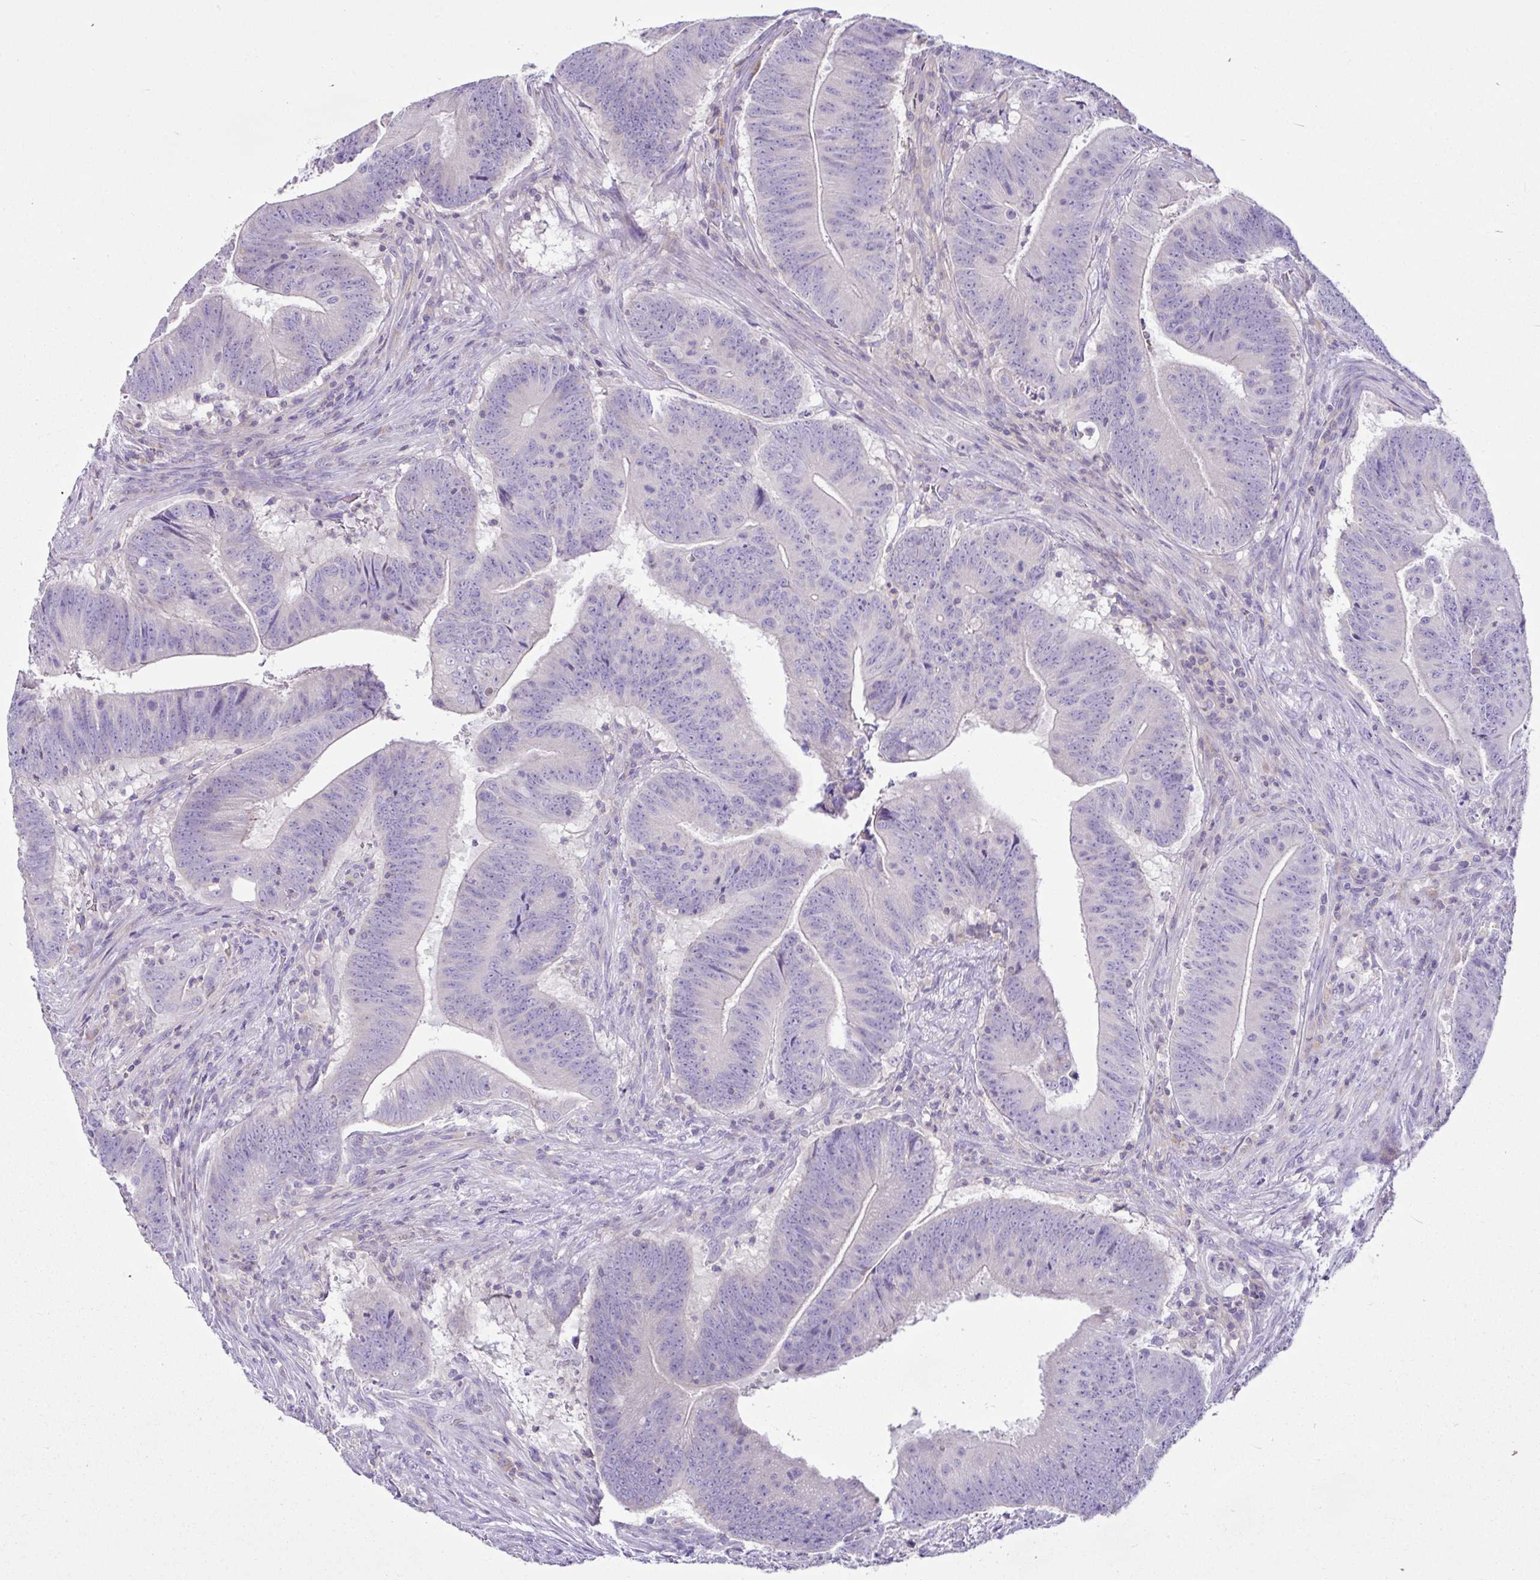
{"staining": {"intensity": "negative", "quantity": "none", "location": "none"}, "tissue": "colorectal cancer", "cell_type": "Tumor cells", "image_type": "cancer", "snomed": [{"axis": "morphology", "description": "Adenocarcinoma, NOS"}, {"axis": "topography", "description": "Colon"}], "caption": "Immunohistochemistry micrograph of colorectal cancer (adenocarcinoma) stained for a protein (brown), which displays no staining in tumor cells.", "gene": "D2HGDH", "patient": {"sex": "female", "age": 87}}